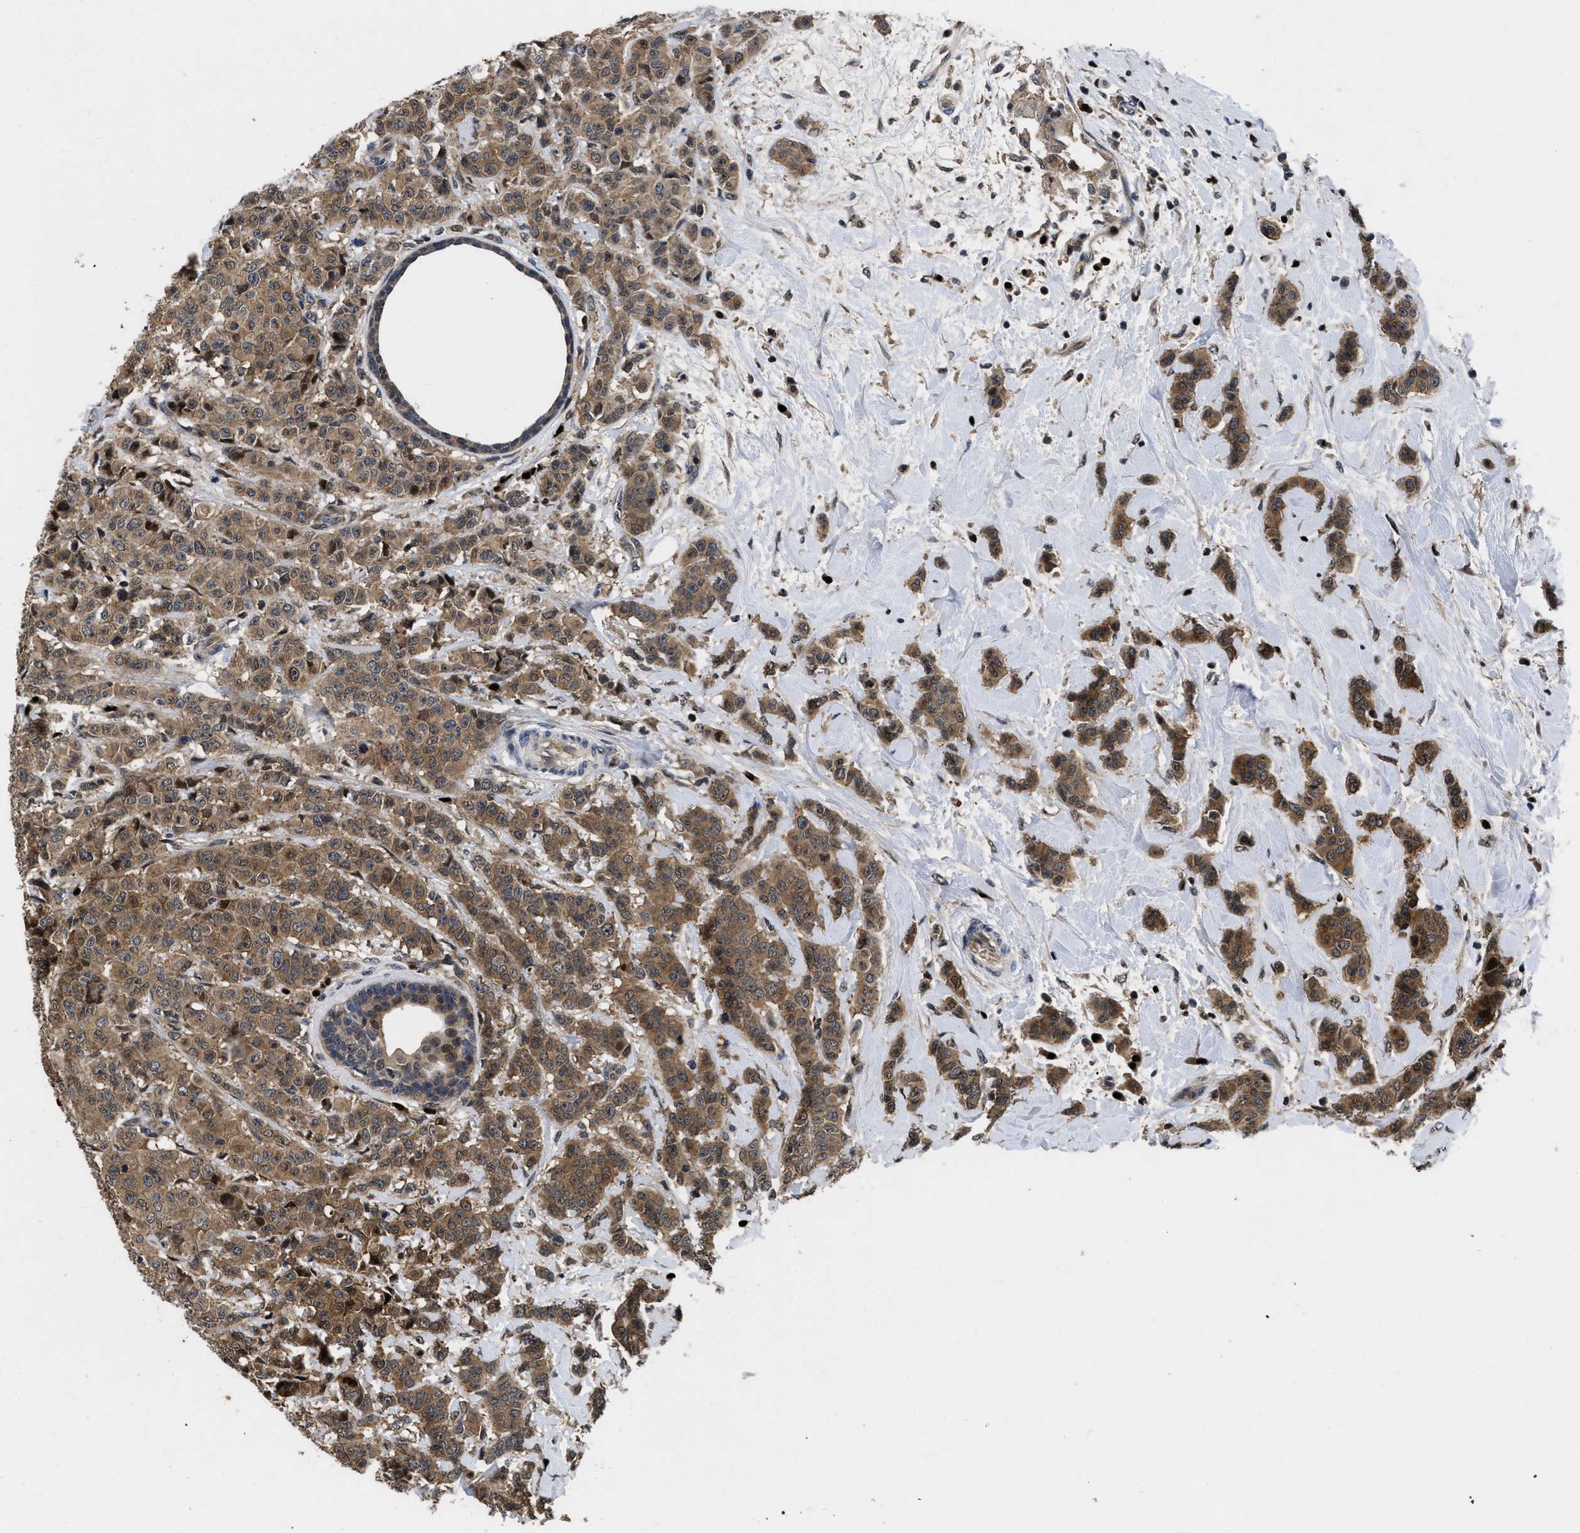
{"staining": {"intensity": "moderate", "quantity": ">75%", "location": "cytoplasmic/membranous"}, "tissue": "breast cancer", "cell_type": "Tumor cells", "image_type": "cancer", "snomed": [{"axis": "morphology", "description": "Normal tissue, NOS"}, {"axis": "morphology", "description": "Duct carcinoma"}, {"axis": "topography", "description": "Breast"}], "caption": "The immunohistochemical stain shows moderate cytoplasmic/membranous staining in tumor cells of breast intraductal carcinoma tissue.", "gene": "FAM200A", "patient": {"sex": "female", "age": 40}}